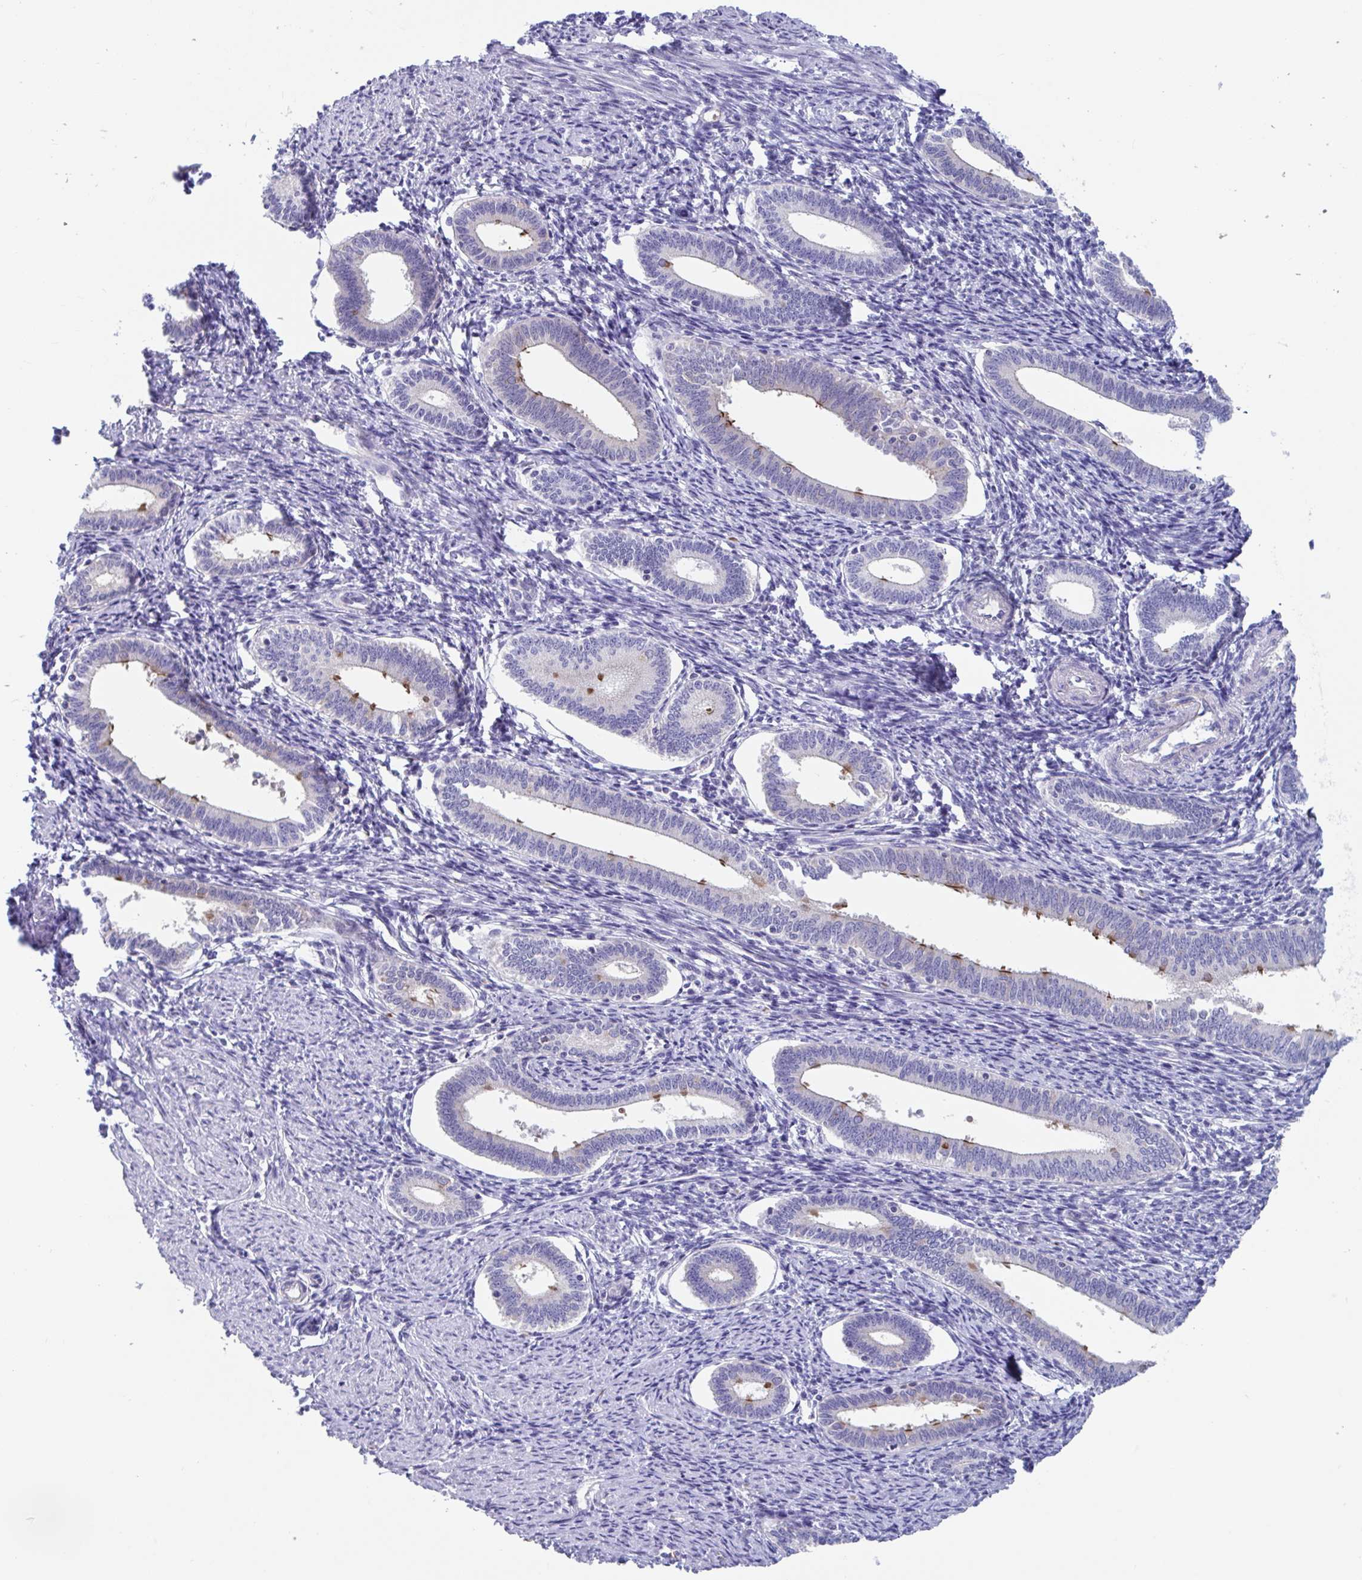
{"staining": {"intensity": "negative", "quantity": "none", "location": "none"}, "tissue": "endometrium", "cell_type": "Cells in endometrial stroma", "image_type": "normal", "snomed": [{"axis": "morphology", "description": "Normal tissue, NOS"}, {"axis": "topography", "description": "Endometrium"}], "caption": "DAB (3,3'-diaminobenzidine) immunohistochemical staining of normal endometrium exhibits no significant expression in cells in endometrial stroma. Brightfield microscopy of immunohistochemistry stained with DAB (3,3'-diaminobenzidine) (brown) and hematoxylin (blue), captured at high magnification.", "gene": "TTC30A", "patient": {"sex": "female", "age": 41}}